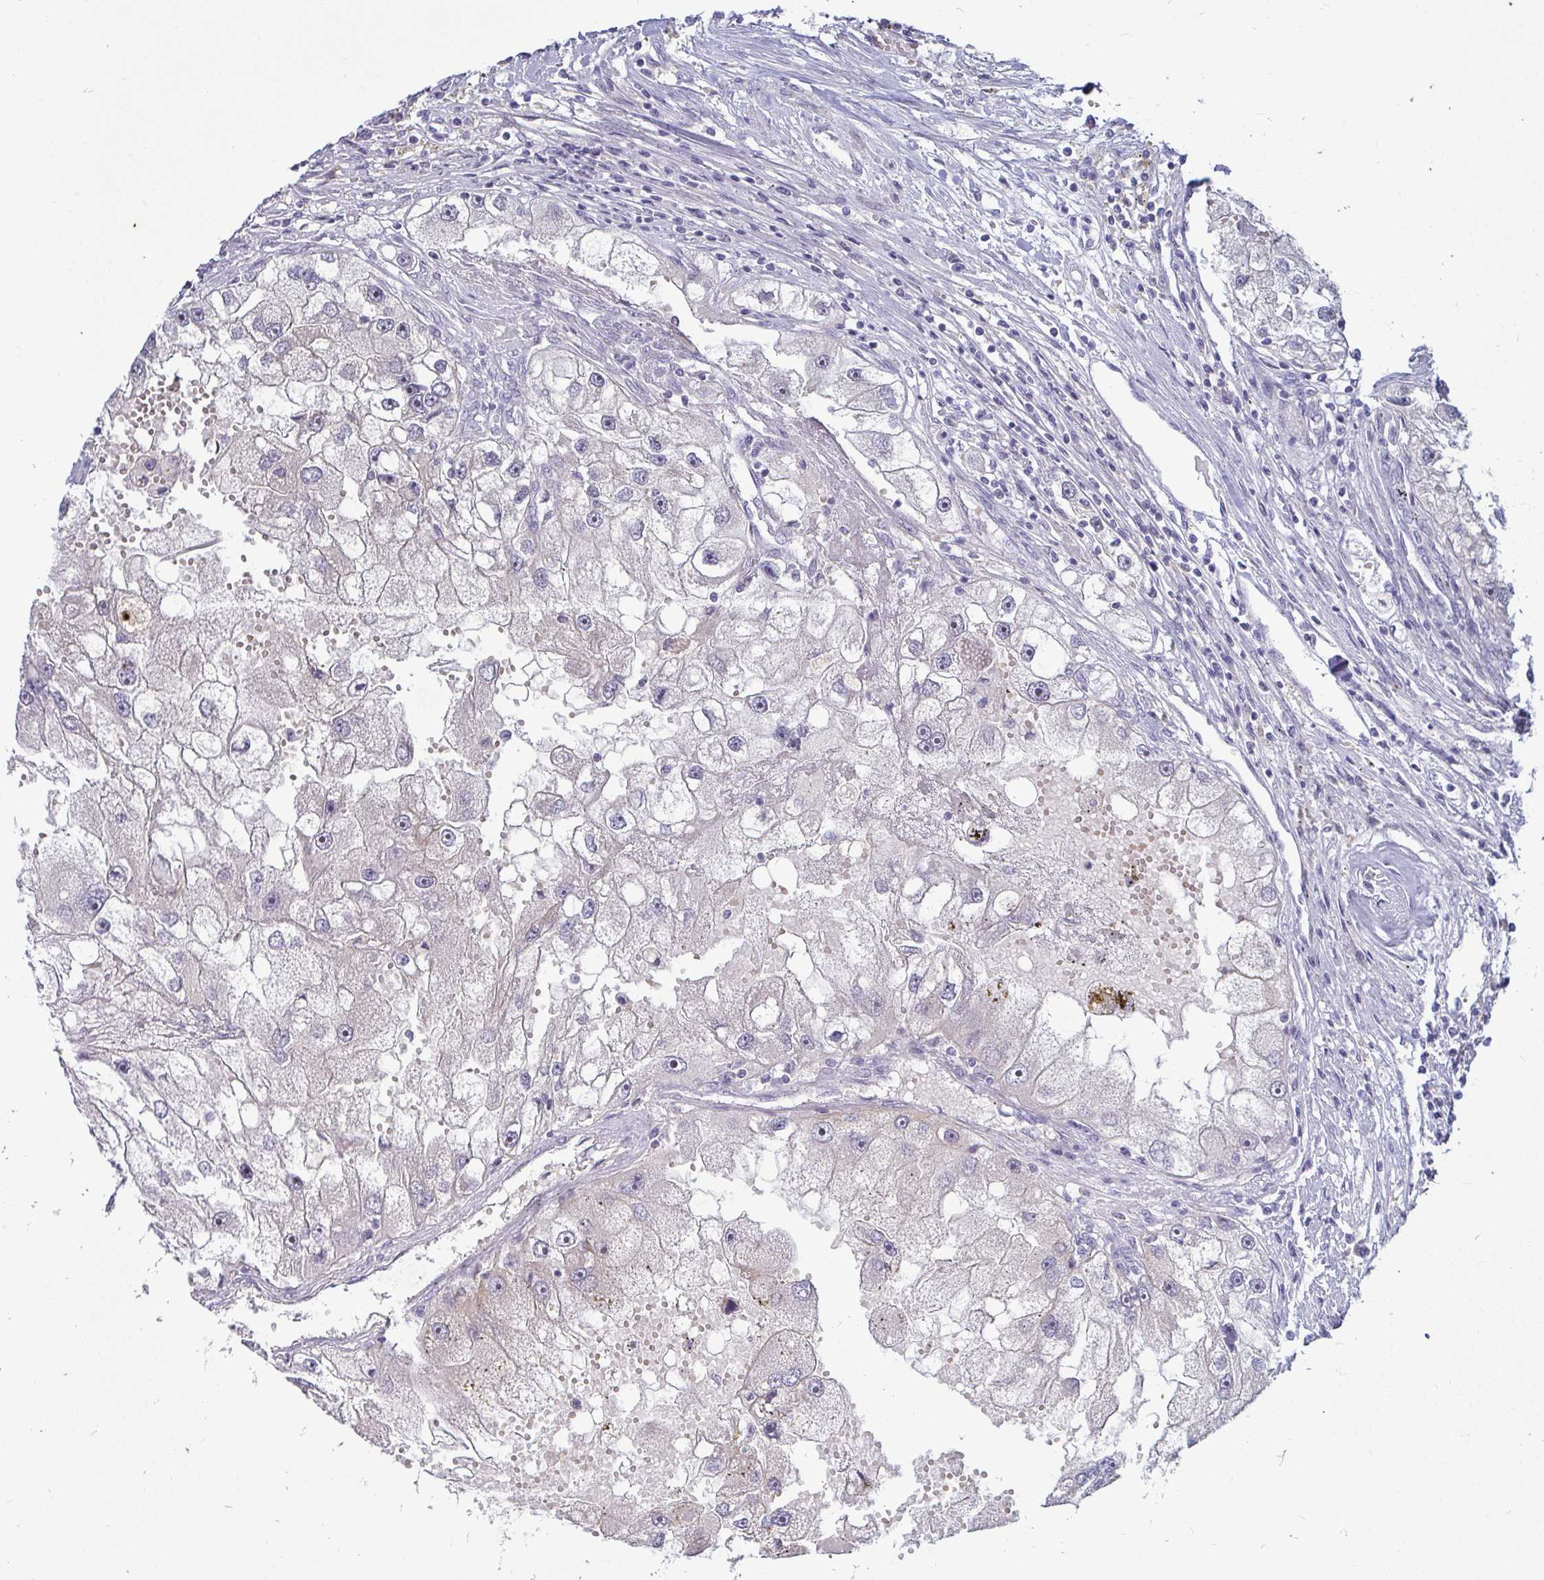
{"staining": {"intensity": "negative", "quantity": "none", "location": "none"}, "tissue": "renal cancer", "cell_type": "Tumor cells", "image_type": "cancer", "snomed": [{"axis": "morphology", "description": "Adenocarcinoma, NOS"}, {"axis": "topography", "description": "Kidney"}], "caption": "Renal adenocarcinoma was stained to show a protein in brown. There is no significant positivity in tumor cells.", "gene": "GSTM1", "patient": {"sex": "male", "age": 63}}